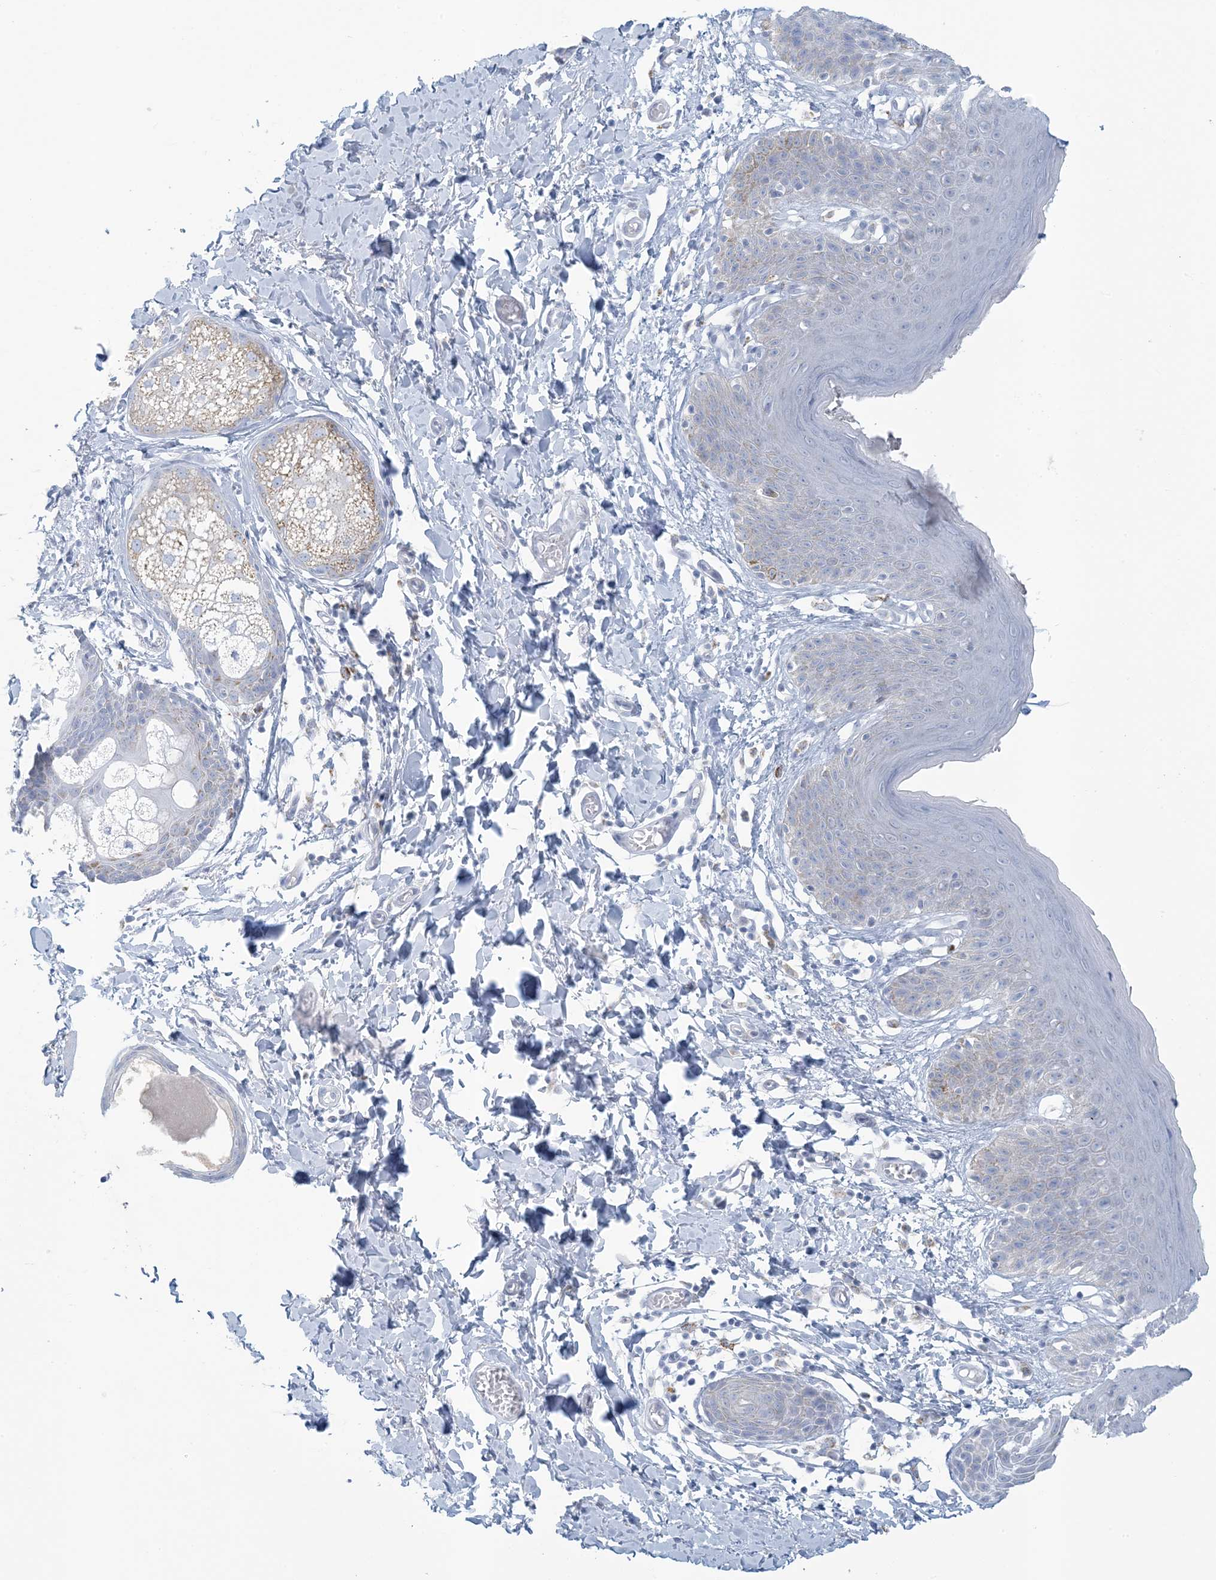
{"staining": {"intensity": "weak", "quantity": "<25%", "location": "cytoplasmic/membranous"}, "tissue": "skin", "cell_type": "Epidermal cells", "image_type": "normal", "snomed": [{"axis": "morphology", "description": "Normal tissue, NOS"}, {"axis": "topography", "description": "Vulva"}], "caption": "IHC histopathology image of benign skin stained for a protein (brown), which reveals no expression in epidermal cells.", "gene": "ZDHHC4", "patient": {"sex": "female", "age": 66}}